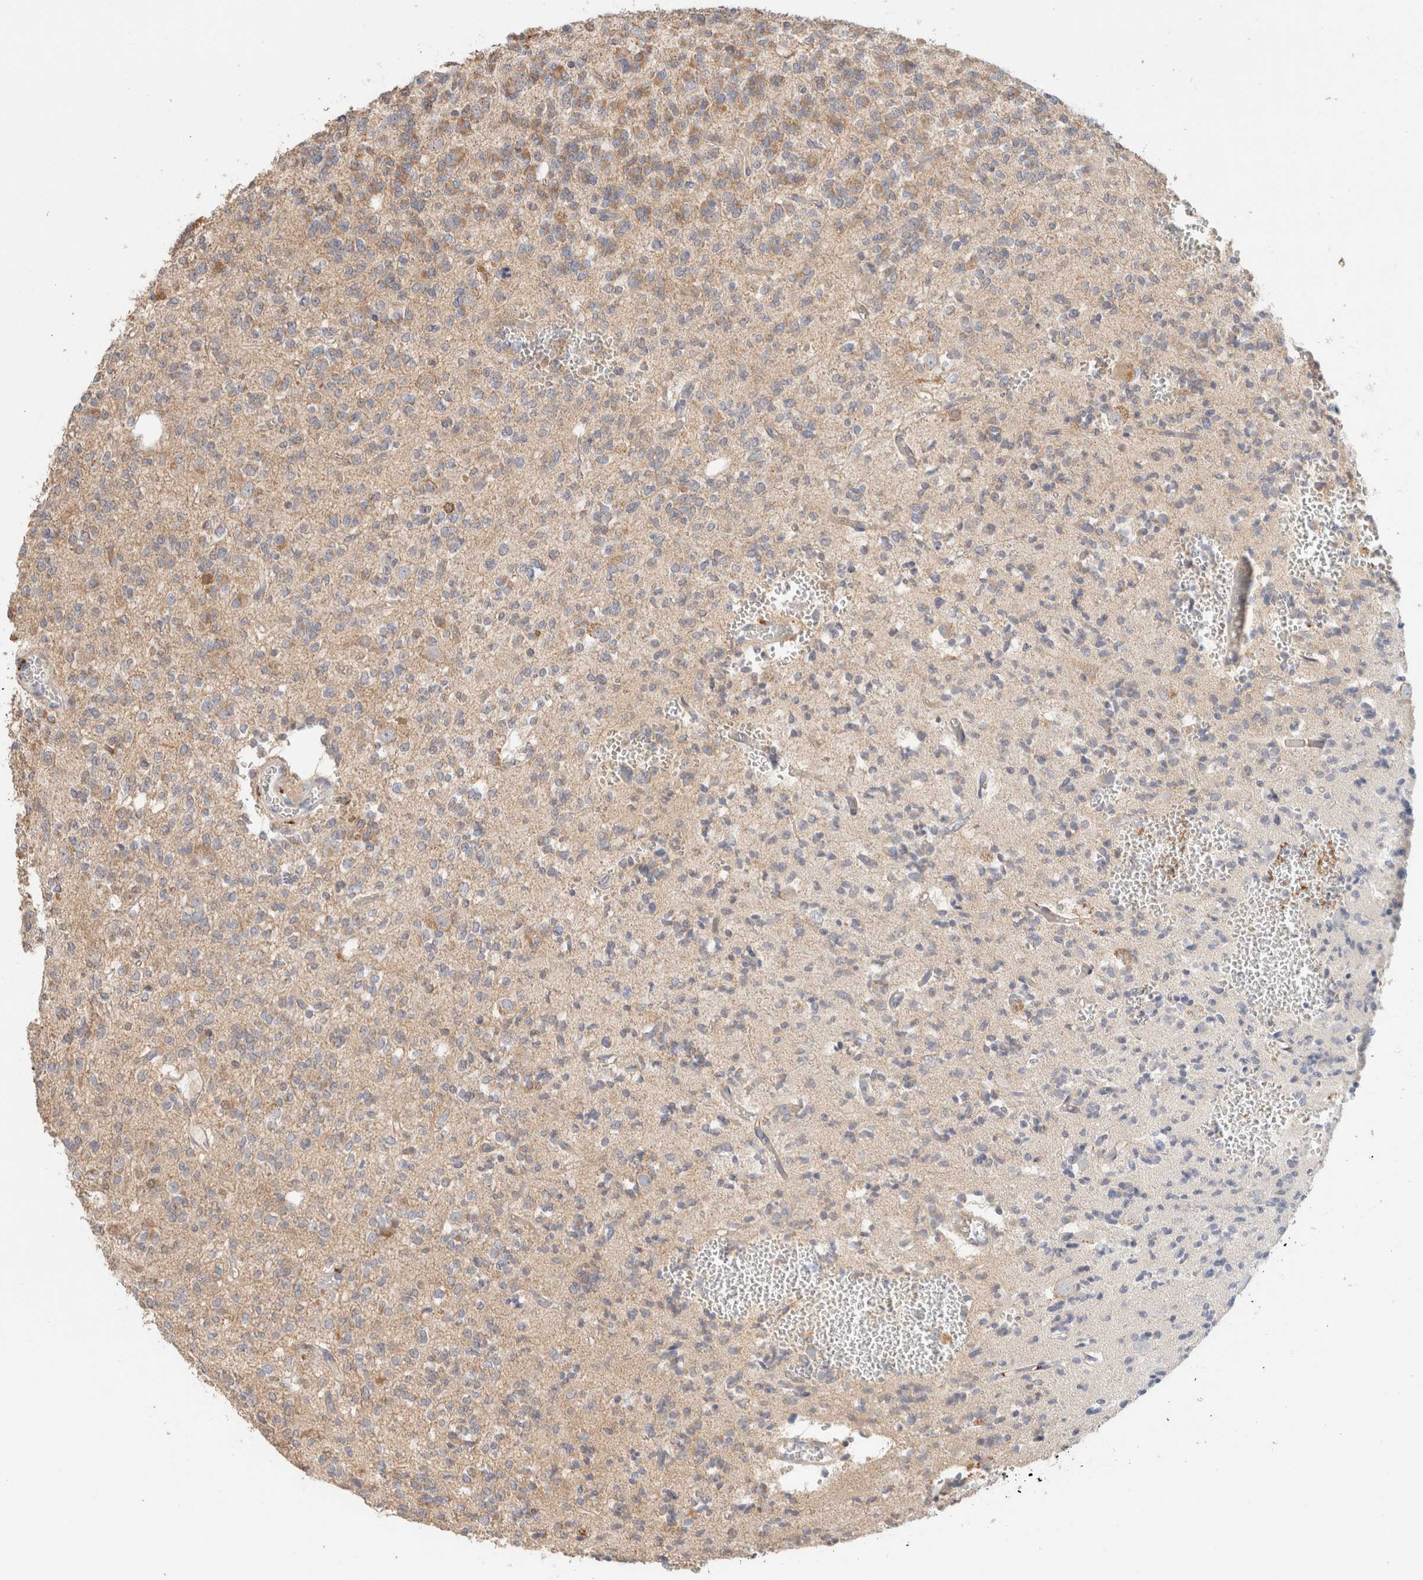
{"staining": {"intensity": "weak", "quantity": "25%-75%", "location": "cytoplasmic/membranous"}, "tissue": "glioma", "cell_type": "Tumor cells", "image_type": "cancer", "snomed": [{"axis": "morphology", "description": "Glioma, malignant, Low grade"}, {"axis": "topography", "description": "Brain"}], "caption": "Immunohistochemistry of glioma reveals low levels of weak cytoplasmic/membranous expression in about 25%-75% of tumor cells. The staining was performed using DAB (3,3'-diaminobenzidine) to visualize the protein expression in brown, while the nuclei were stained in blue with hematoxylin (Magnification: 20x).", "gene": "CA13", "patient": {"sex": "male", "age": 38}}